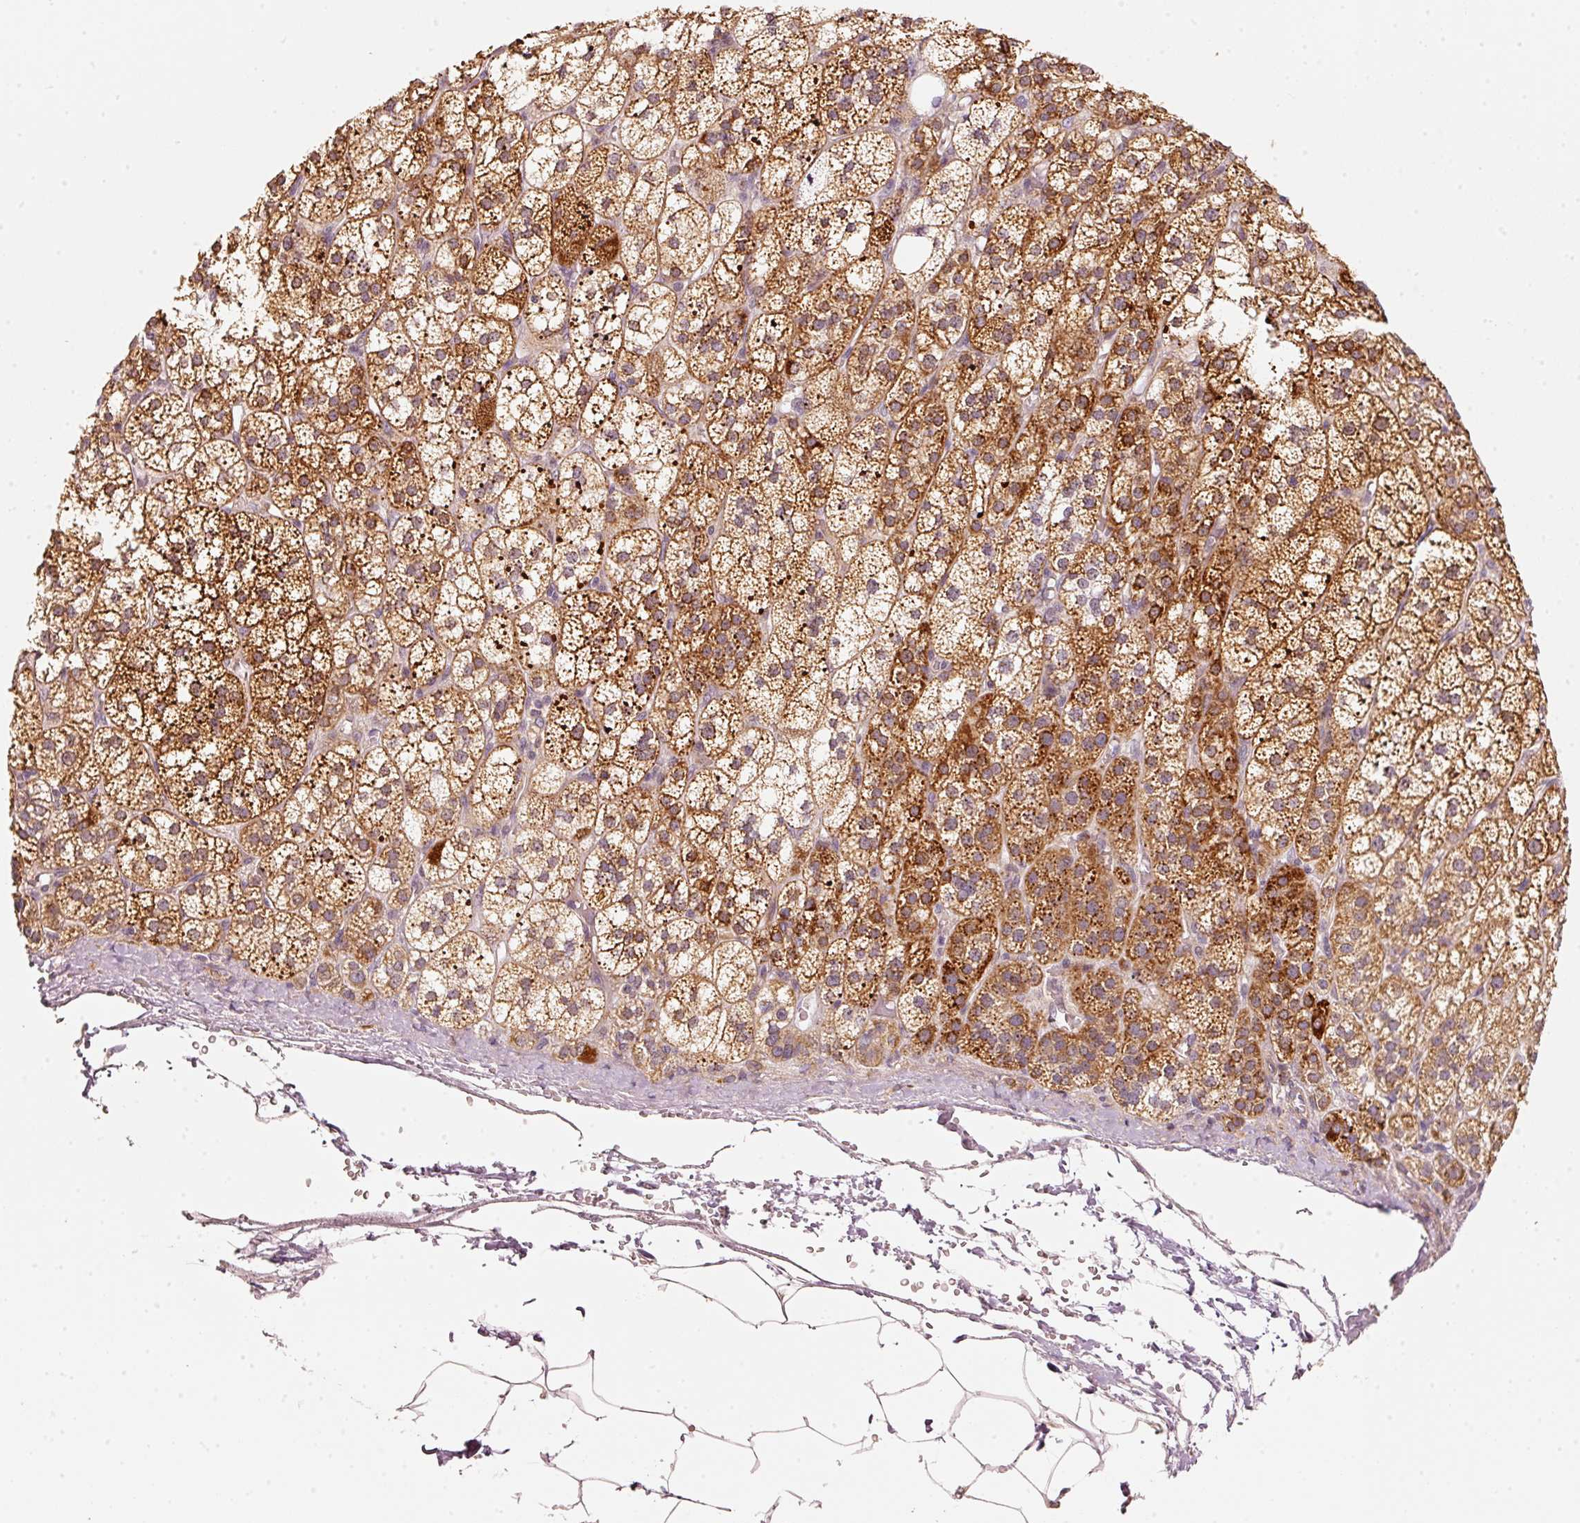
{"staining": {"intensity": "strong", "quantity": ">75%", "location": "cytoplasmic/membranous"}, "tissue": "adrenal gland", "cell_type": "Glandular cells", "image_type": "normal", "snomed": [{"axis": "morphology", "description": "Normal tissue, NOS"}, {"axis": "topography", "description": "Adrenal gland"}], "caption": "This micrograph shows immunohistochemistry (IHC) staining of normal human adrenal gland, with high strong cytoplasmic/membranous expression in approximately >75% of glandular cells.", "gene": "ARHGAP22", "patient": {"sex": "female", "age": 60}}